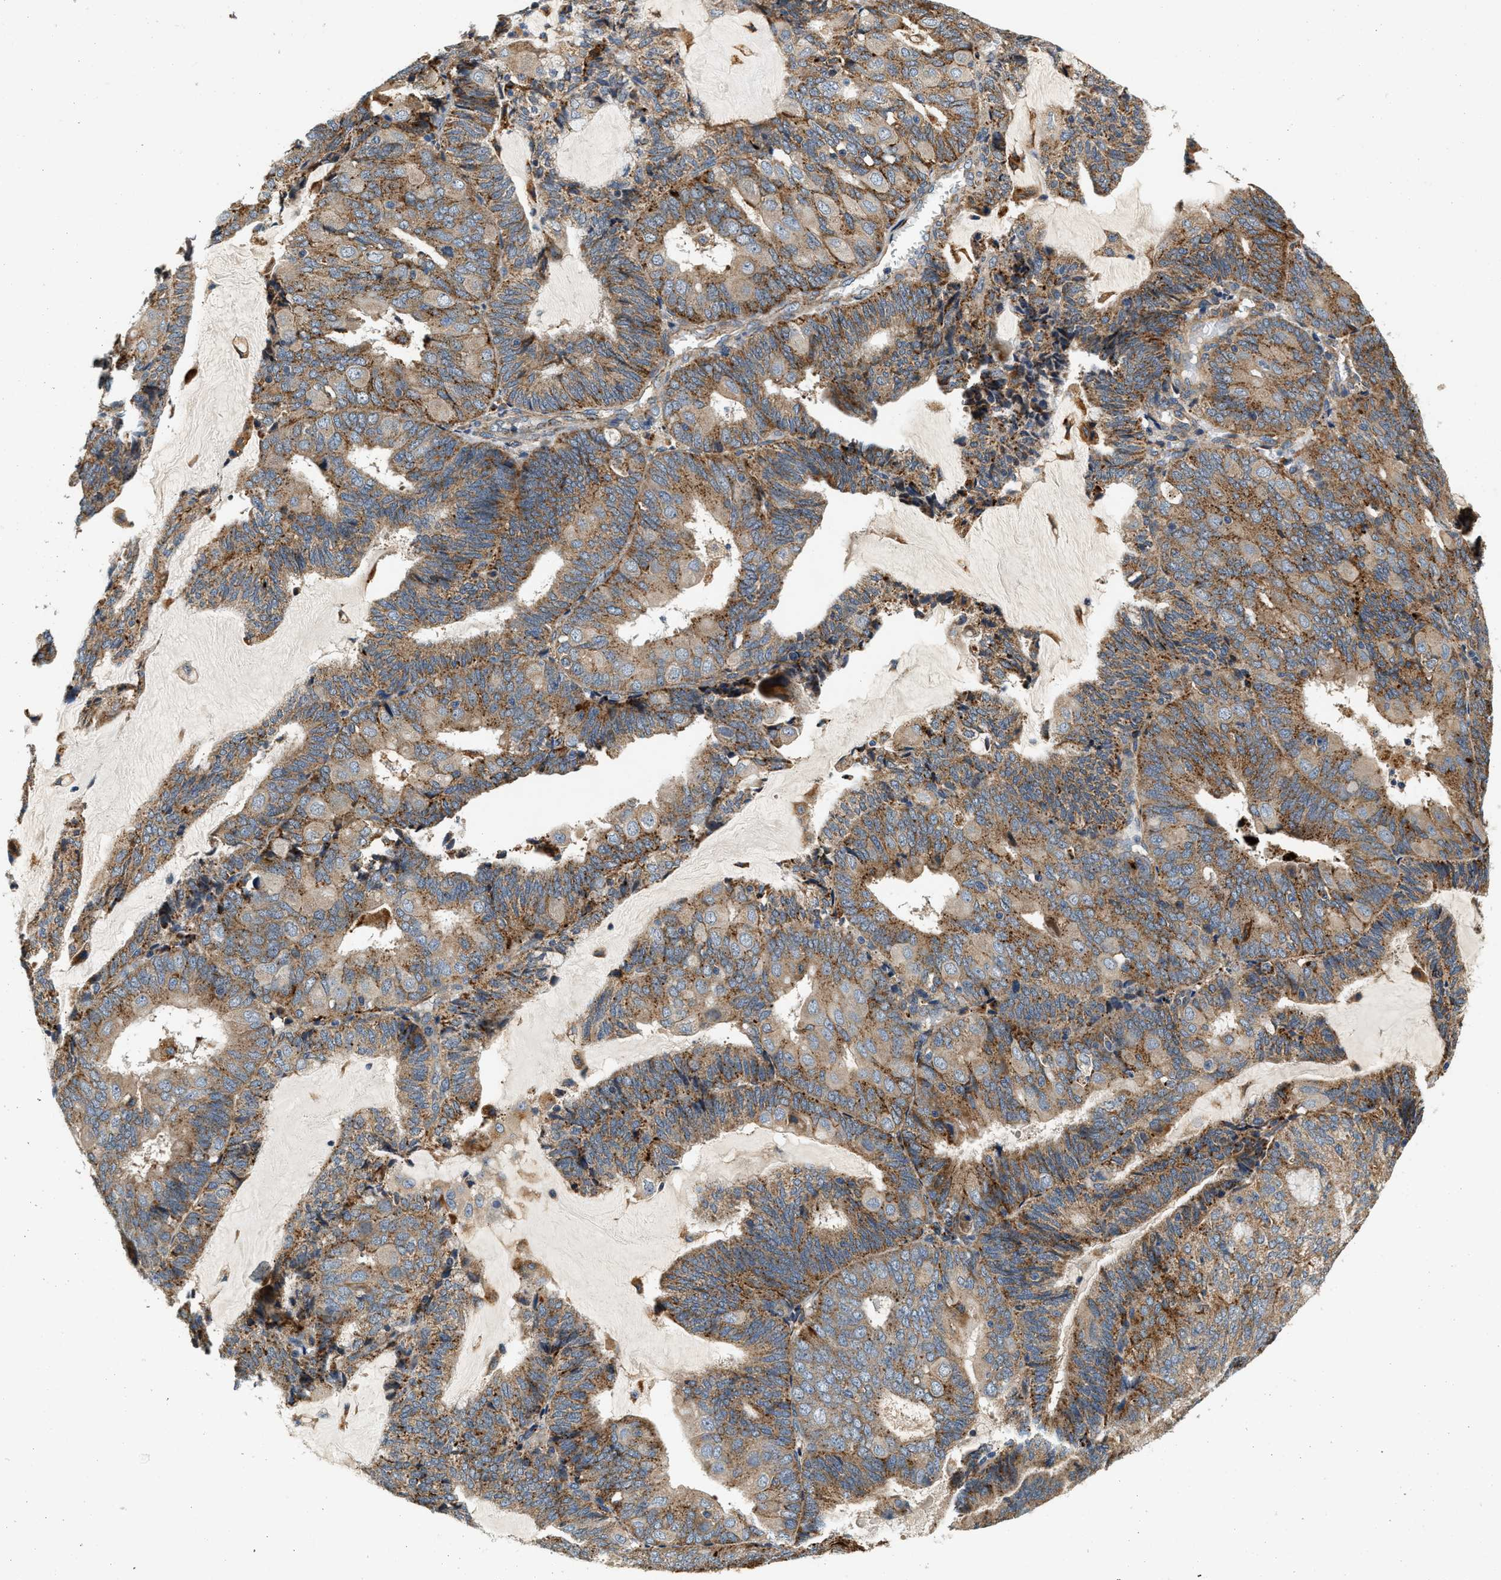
{"staining": {"intensity": "moderate", "quantity": ">75%", "location": "cytoplasmic/membranous"}, "tissue": "endometrial cancer", "cell_type": "Tumor cells", "image_type": "cancer", "snomed": [{"axis": "morphology", "description": "Adenocarcinoma, NOS"}, {"axis": "topography", "description": "Endometrium"}], "caption": "This image exhibits endometrial cancer stained with IHC to label a protein in brown. The cytoplasmic/membranous of tumor cells show moderate positivity for the protein. Nuclei are counter-stained blue.", "gene": "DUSP10", "patient": {"sex": "female", "age": 81}}